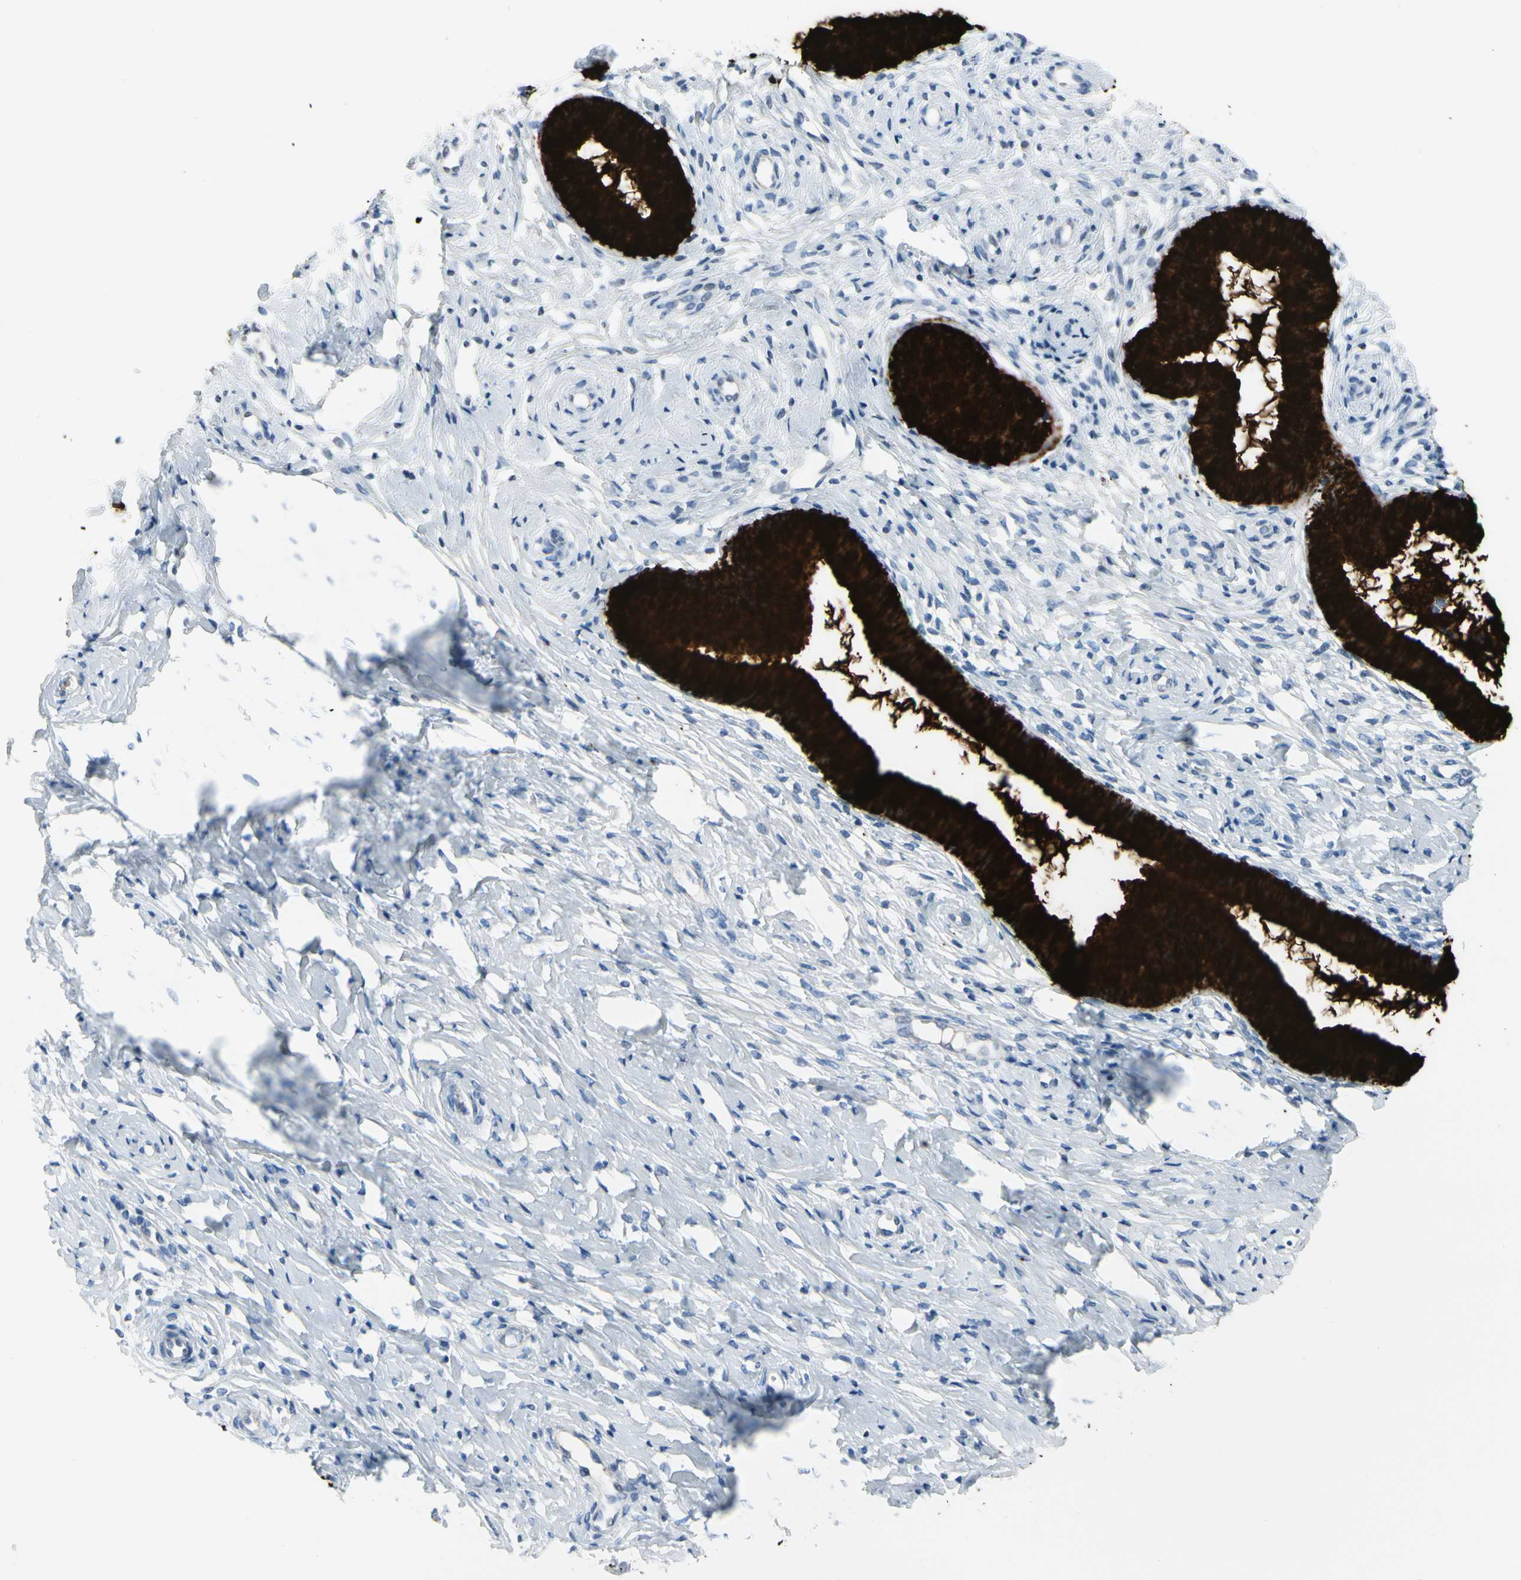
{"staining": {"intensity": "strong", "quantity": ">75%", "location": "cytoplasmic/membranous"}, "tissue": "cervix", "cell_type": "Glandular cells", "image_type": "normal", "snomed": [{"axis": "morphology", "description": "Normal tissue, NOS"}, {"axis": "topography", "description": "Cervix"}], "caption": "IHC histopathology image of normal cervix: cervix stained using immunohistochemistry (IHC) demonstrates high levels of strong protein expression localized specifically in the cytoplasmic/membranous of glandular cells, appearing as a cytoplasmic/membranous brown color.", "gene": "MUC5B", "patient": {"sex": "female", "age": 46}}